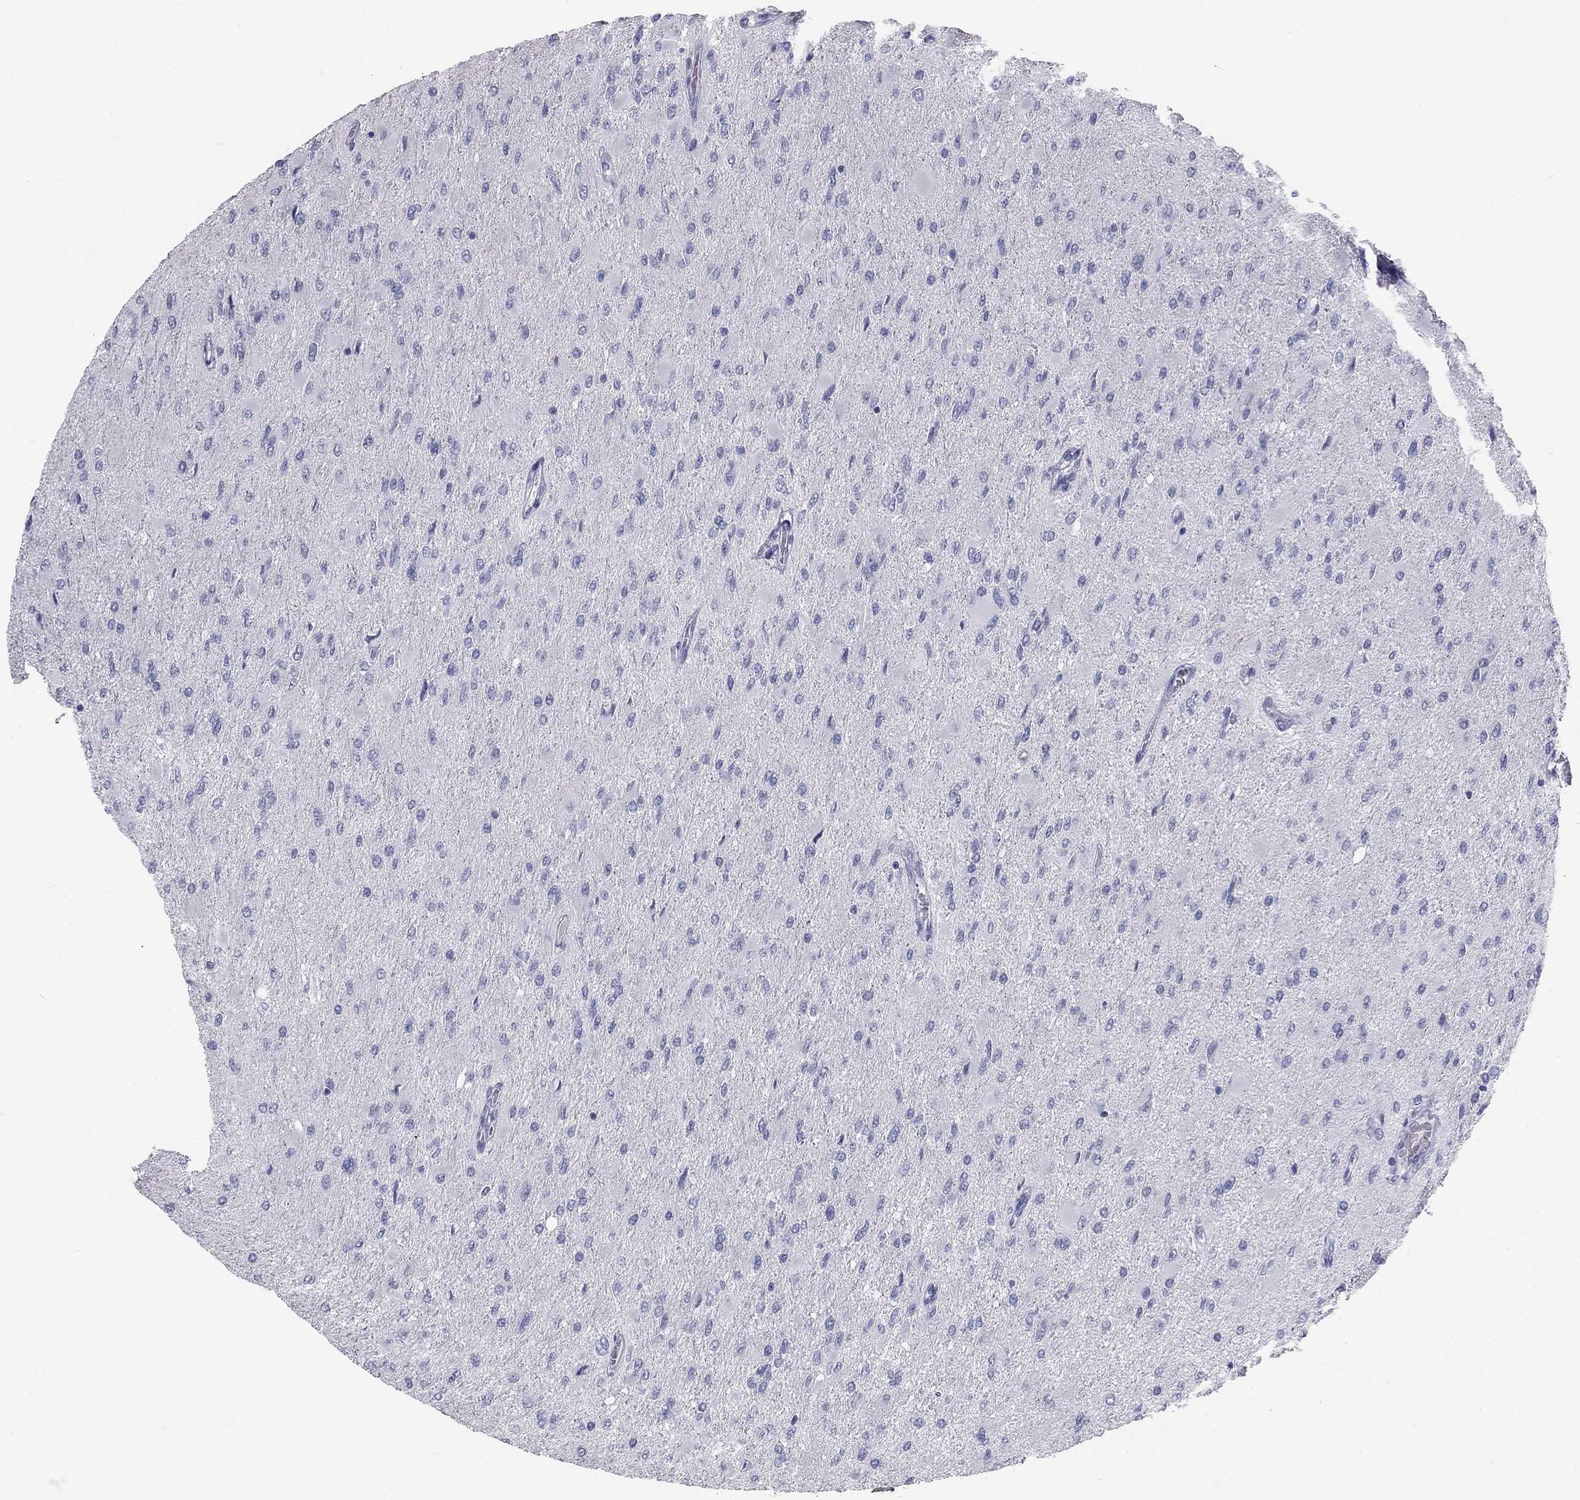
{"staining": {"intensity": "negative", "quantity": "none", "location": "none"}, "tissue": "glioma", "cell_type": "Tumor cells", "image_type": "cancer", "snomed": [{"axis": "morphology", "description": "Glioma, malignant, High grade"}, {"axis": "topography", "description": "Cerebral cortex"}], "caption": "Protein analysis of malignant glioma (high-grade) displays no significant expression in tumor cells. (Stains: DAB (3,3'-diaminobenzidine) IHC with hematoxylin counter stain, Microscopy: brightfield microscopy at high magnification).", "gene": "SULT2B1", "patient": {"sex": "female", "age": 36}}